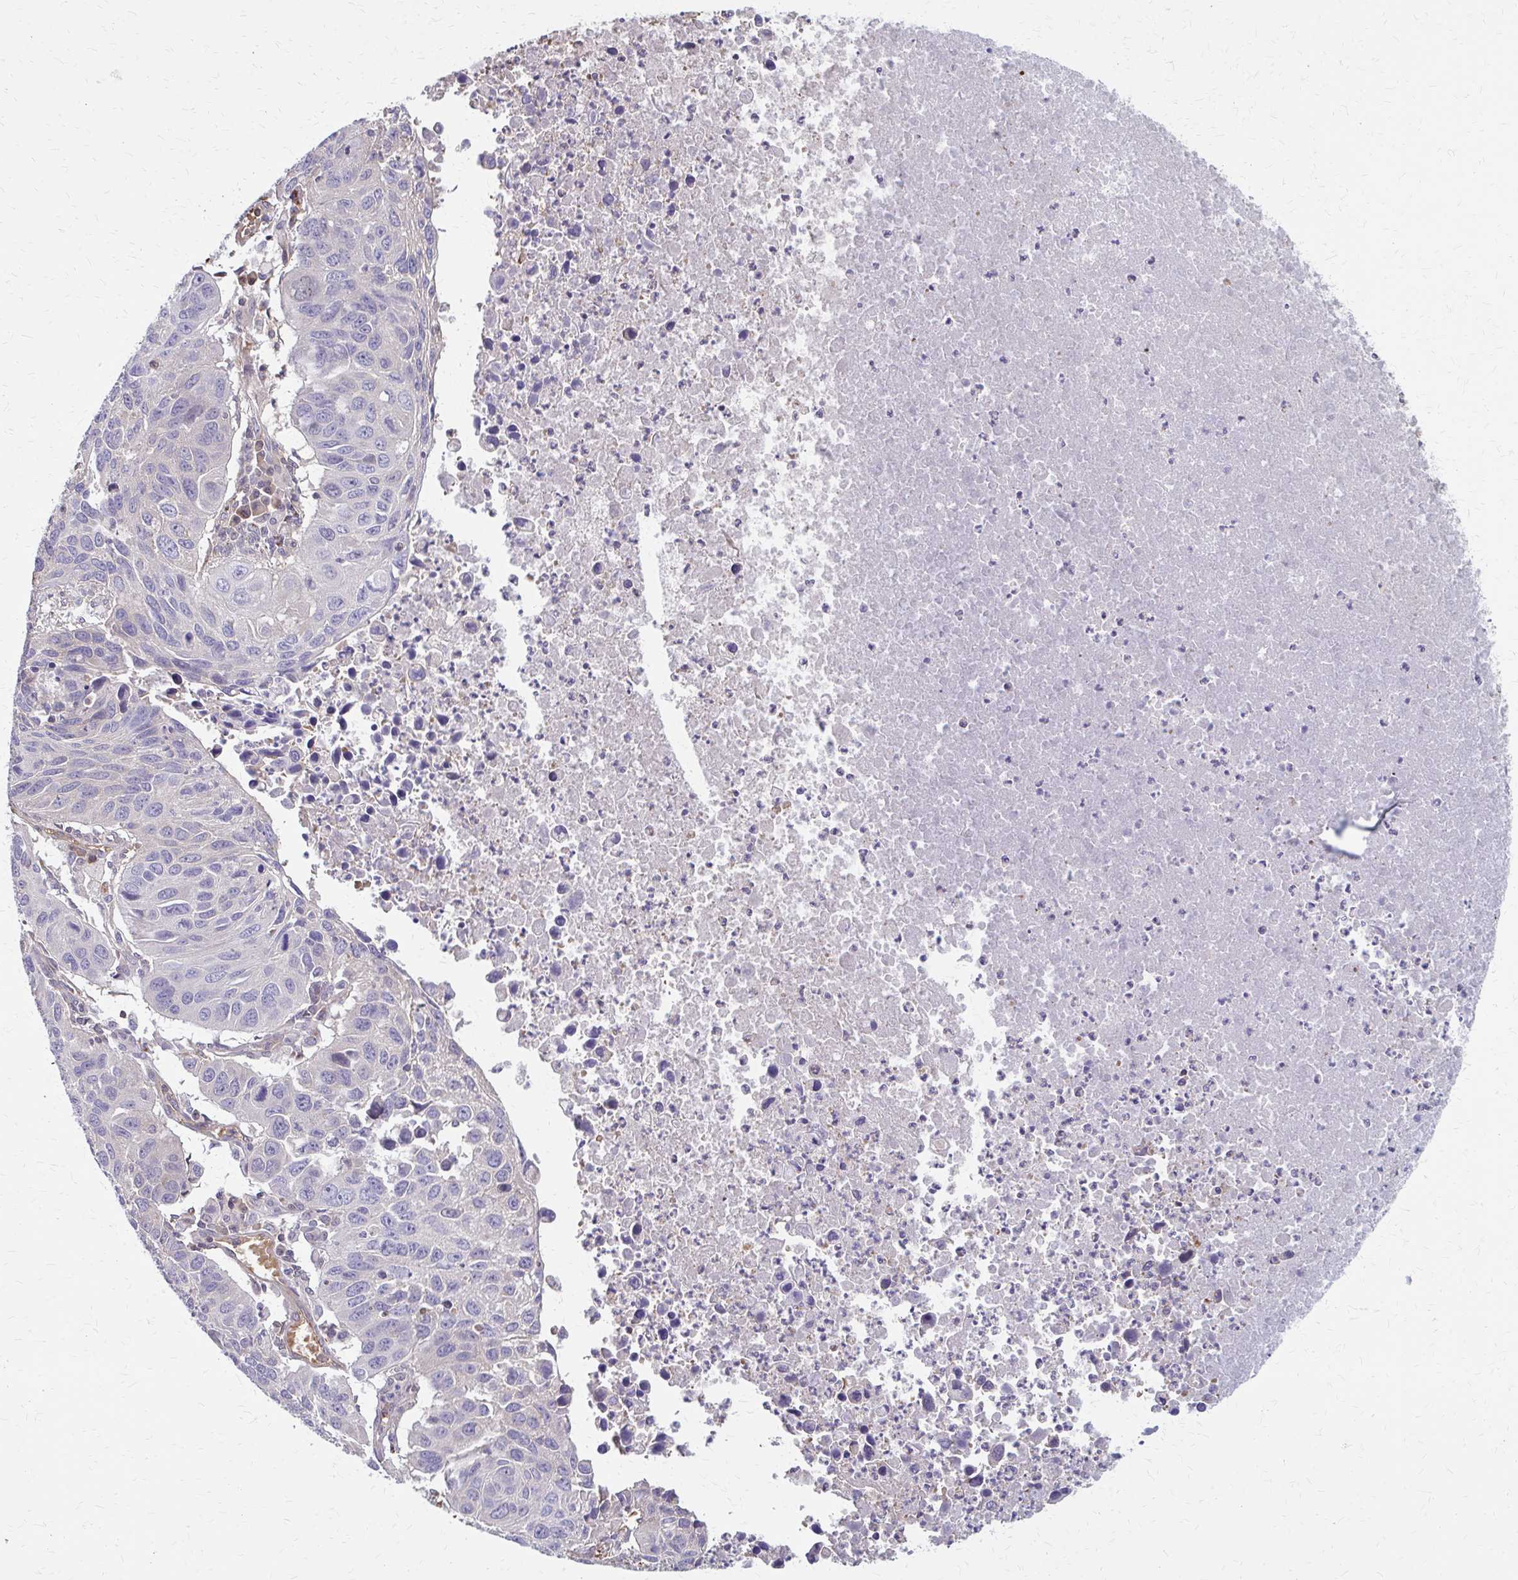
{"staining": {"intensity": "negative", "quantity": "none", "location": "none"}, "tissue": "lung cancer", "cell_type": "Tumor cells", "image_type": "cancer", "snomed": [{"axis": "morphology", "description": "Squamous cell carcinoma, NOS"}, {"axis": "topography", "description": "Lung"}], "caption": "Immunohistochemistry (IHC) photomicrograph of neoplastic tissue: lung cancer stained with DAB reveals no significant protein positivity in tumor cells.", "gene": "IFI44L", "patient": {"sex": "female", "age": 61}}